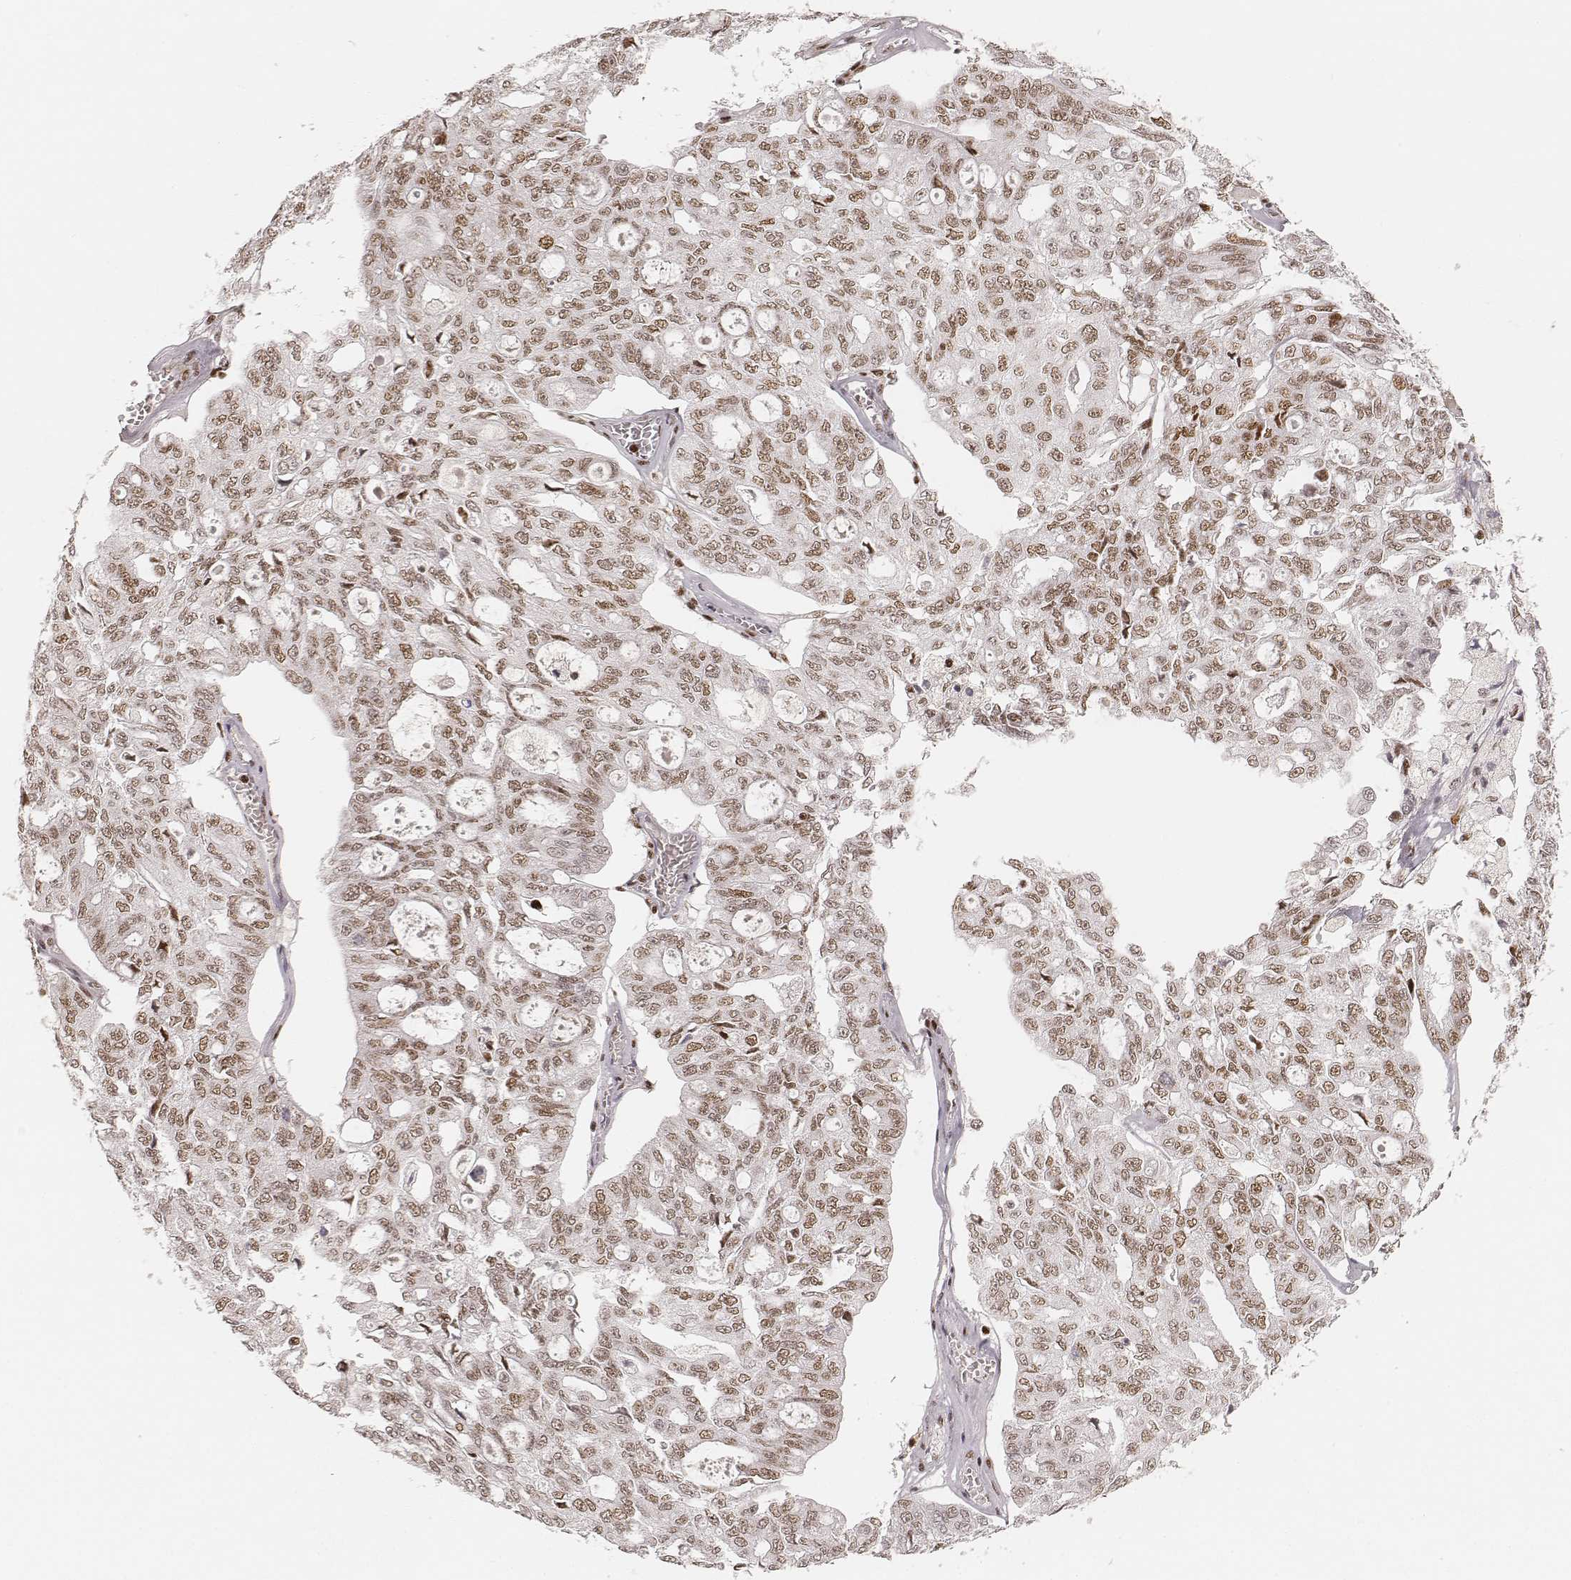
{"staining": {"intensity": "moderate", "quantity": ">75%", "location": "nuclear"}, "tissue": "ovarian cancer", "cell_type": "Tumor cells", "image_type": "cancer", "snomed": [{"axis": "morphology", "description": "Carcinoma, endometroid"}, {"axis": "topography", "description": "Ovary"}], "caption": "Tumor cells display moderate nuclear expression in approximately >75% of cells in endometroid carcinoma (ovarian).", "gene": "HNRNPC", "patient": {"sex": "female", "age": 65}}